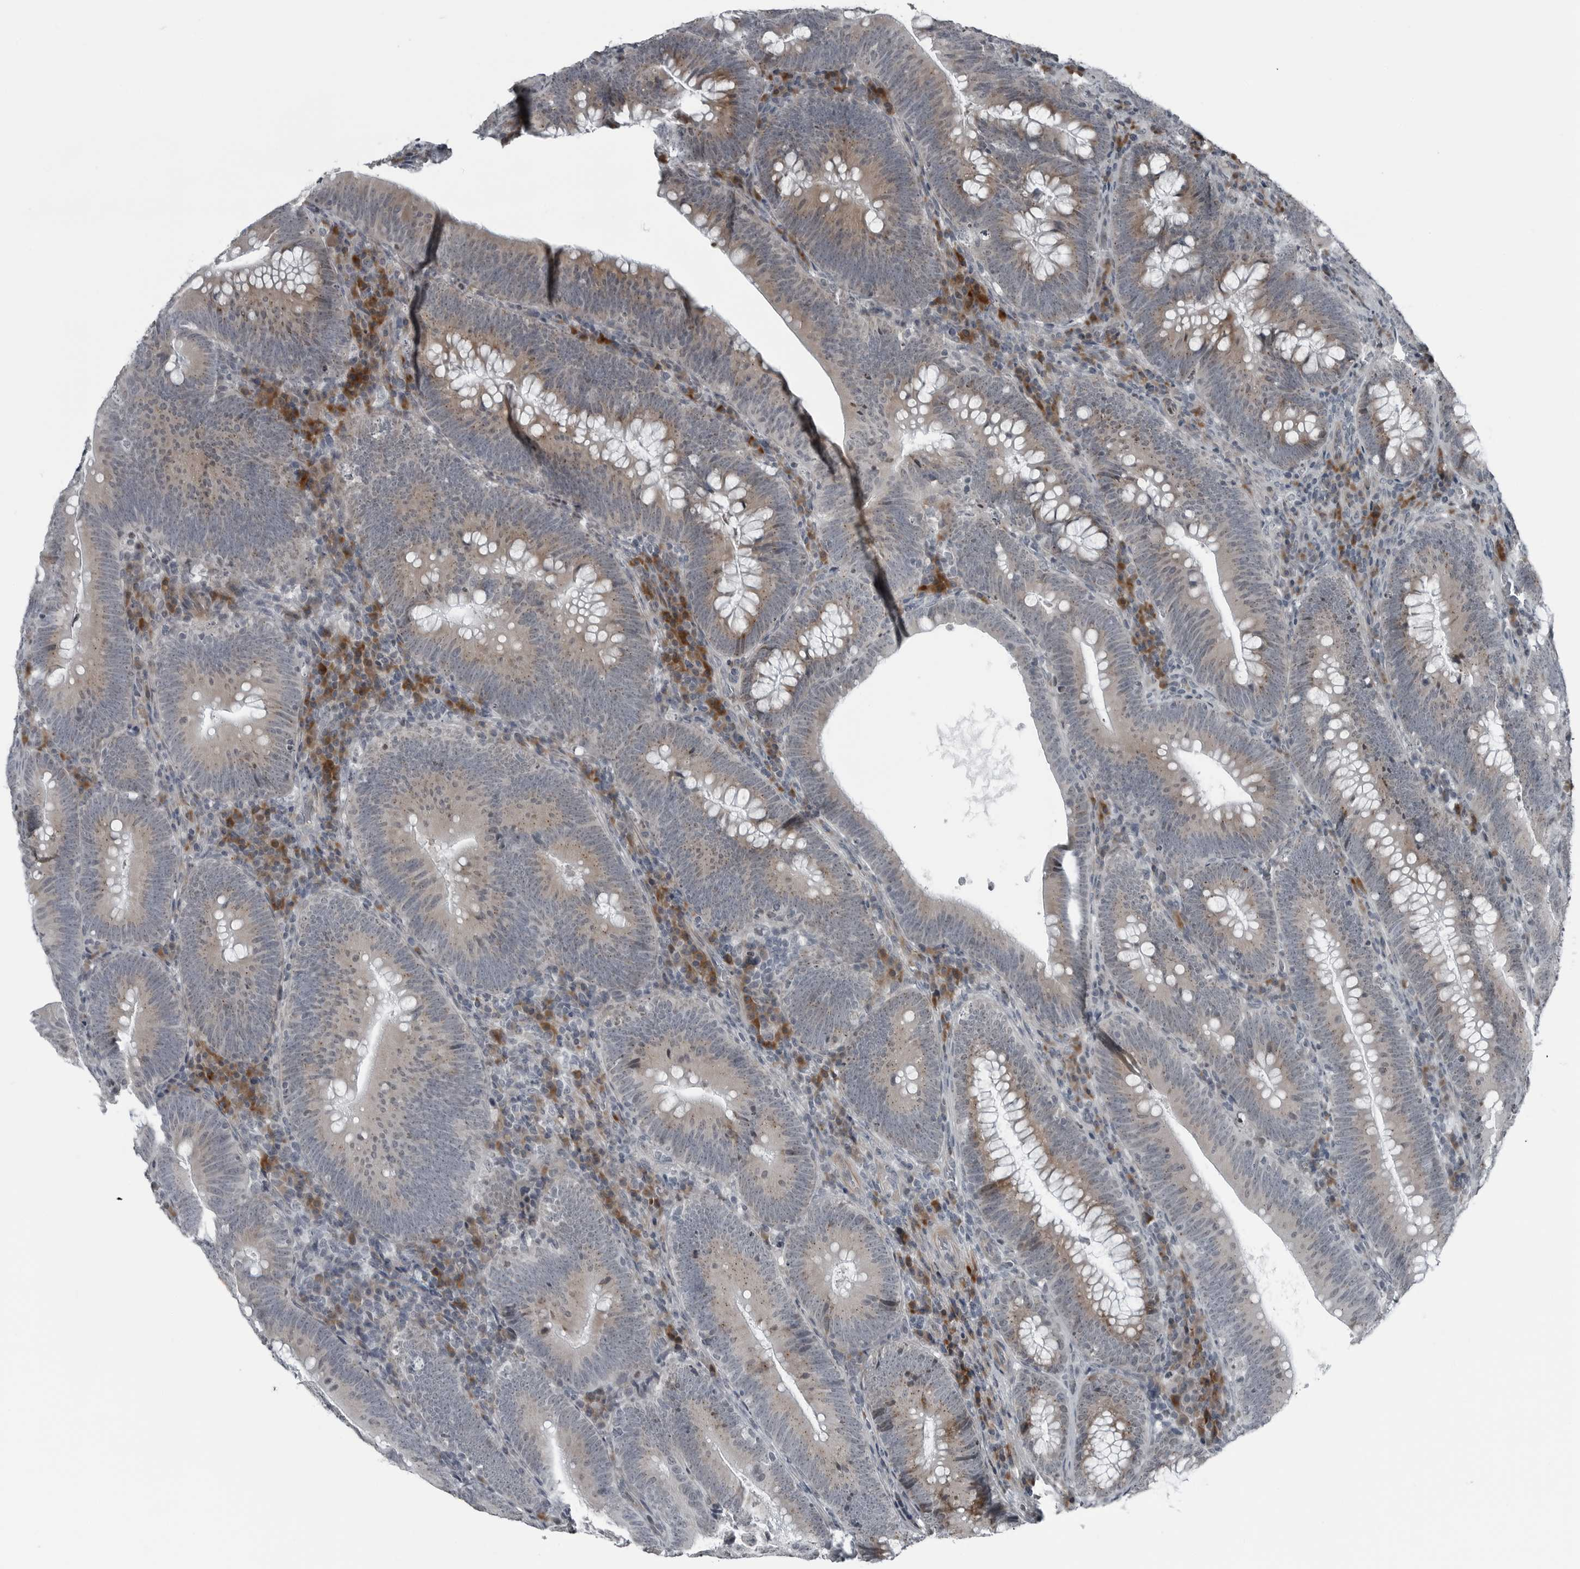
{"staining": {"intensity": "moderate", "quantity": "25%-75%", "location": "cytoplasmic/membranous"}, "tissue": "colorectal cancer", "cell_type": "Tumor cells", "image_type": "cancer", "snomed": [{"axis": "morphology", "description": "Normal tissue, NOS"}, {"axis": "topography", "description": "Colon"}], "caption": "Colorectal cancer stained with immunohistochemistry (IHC) shows moderate cytoplasmic/membranous expression in approximately 25%-75% of tumor cells.", "gene": "DNAAF11", "patient": {"sex": "female", "age": 82}}